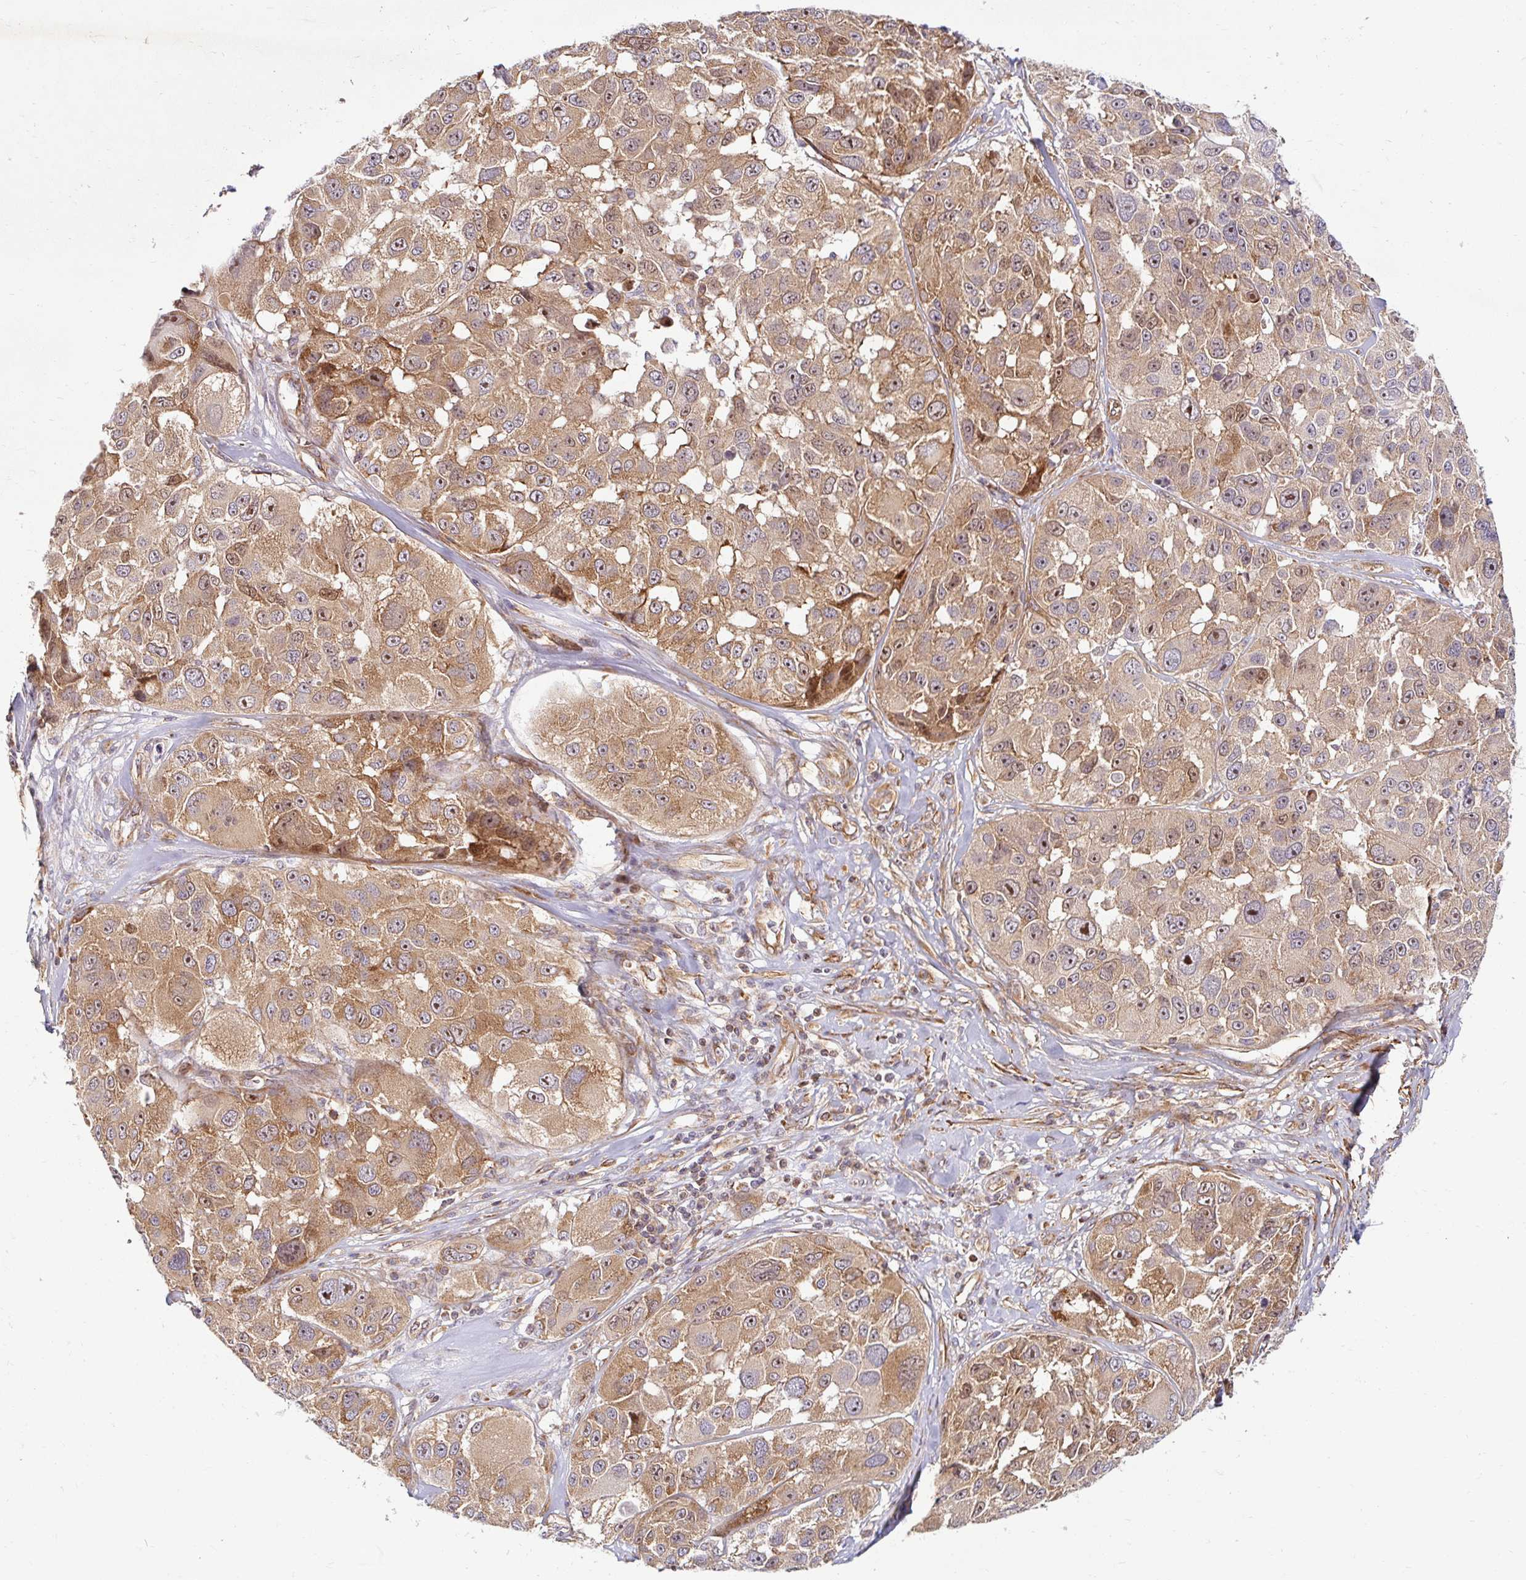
{"staining": {"intensity": "moderate", "quantity": "25%-75%", "location": "cytoplasmic/membranous"}, "tissue": "melanoma", "cell_type": "Tumor cells", "image_type": "cancer", "snomed": [{"axis": "morphology", "description": "Malignant melanoma, NOS"}, {"axis": "topography", "description": "Skin"}], "caption": "Protein staining of malignant melanoma tissue demonstrates moderate cytoplasmic/membranous staining in about 25%-75% of tumor cells.", "gene": "BTF3", "patient": {"sex": "female", "age": 66}}